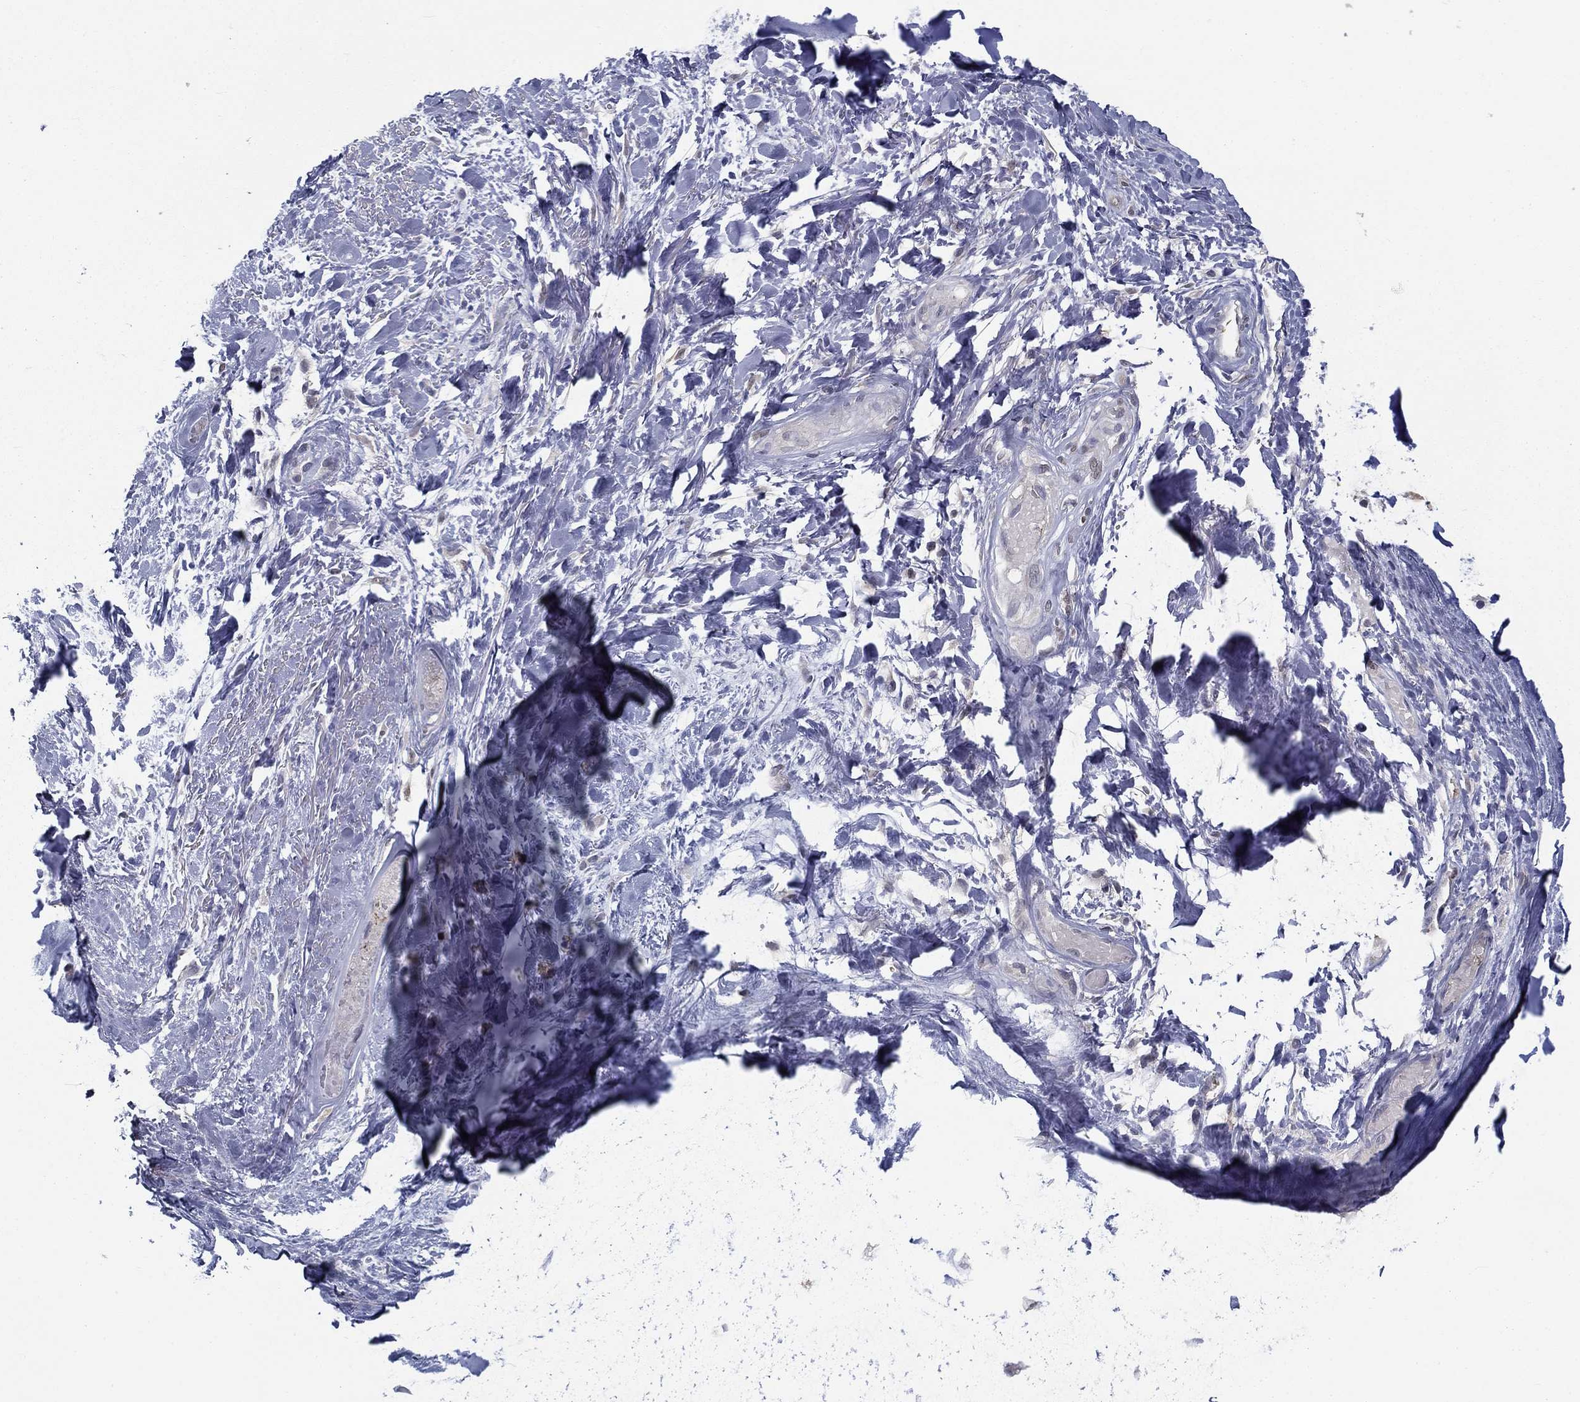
{"staining": {"intensity": "negative", "quantity": "none", "location": "none"}, "tissue": "soft tissue", "cell_type": "Chondrocytes", "image_type": "normal", "snomed": [{"axis": "morphology", "description": "Normal tissue, NOS"}, {"axis": "topography", "description": "Cartilage tissue"}], "caption": "Immunohistochemistry (IHC) of unremarkable soft tissue reveals no positivity in chondrocytes.", "gene": "NIT2", "patient": {"sex": "male", "age": 62}}